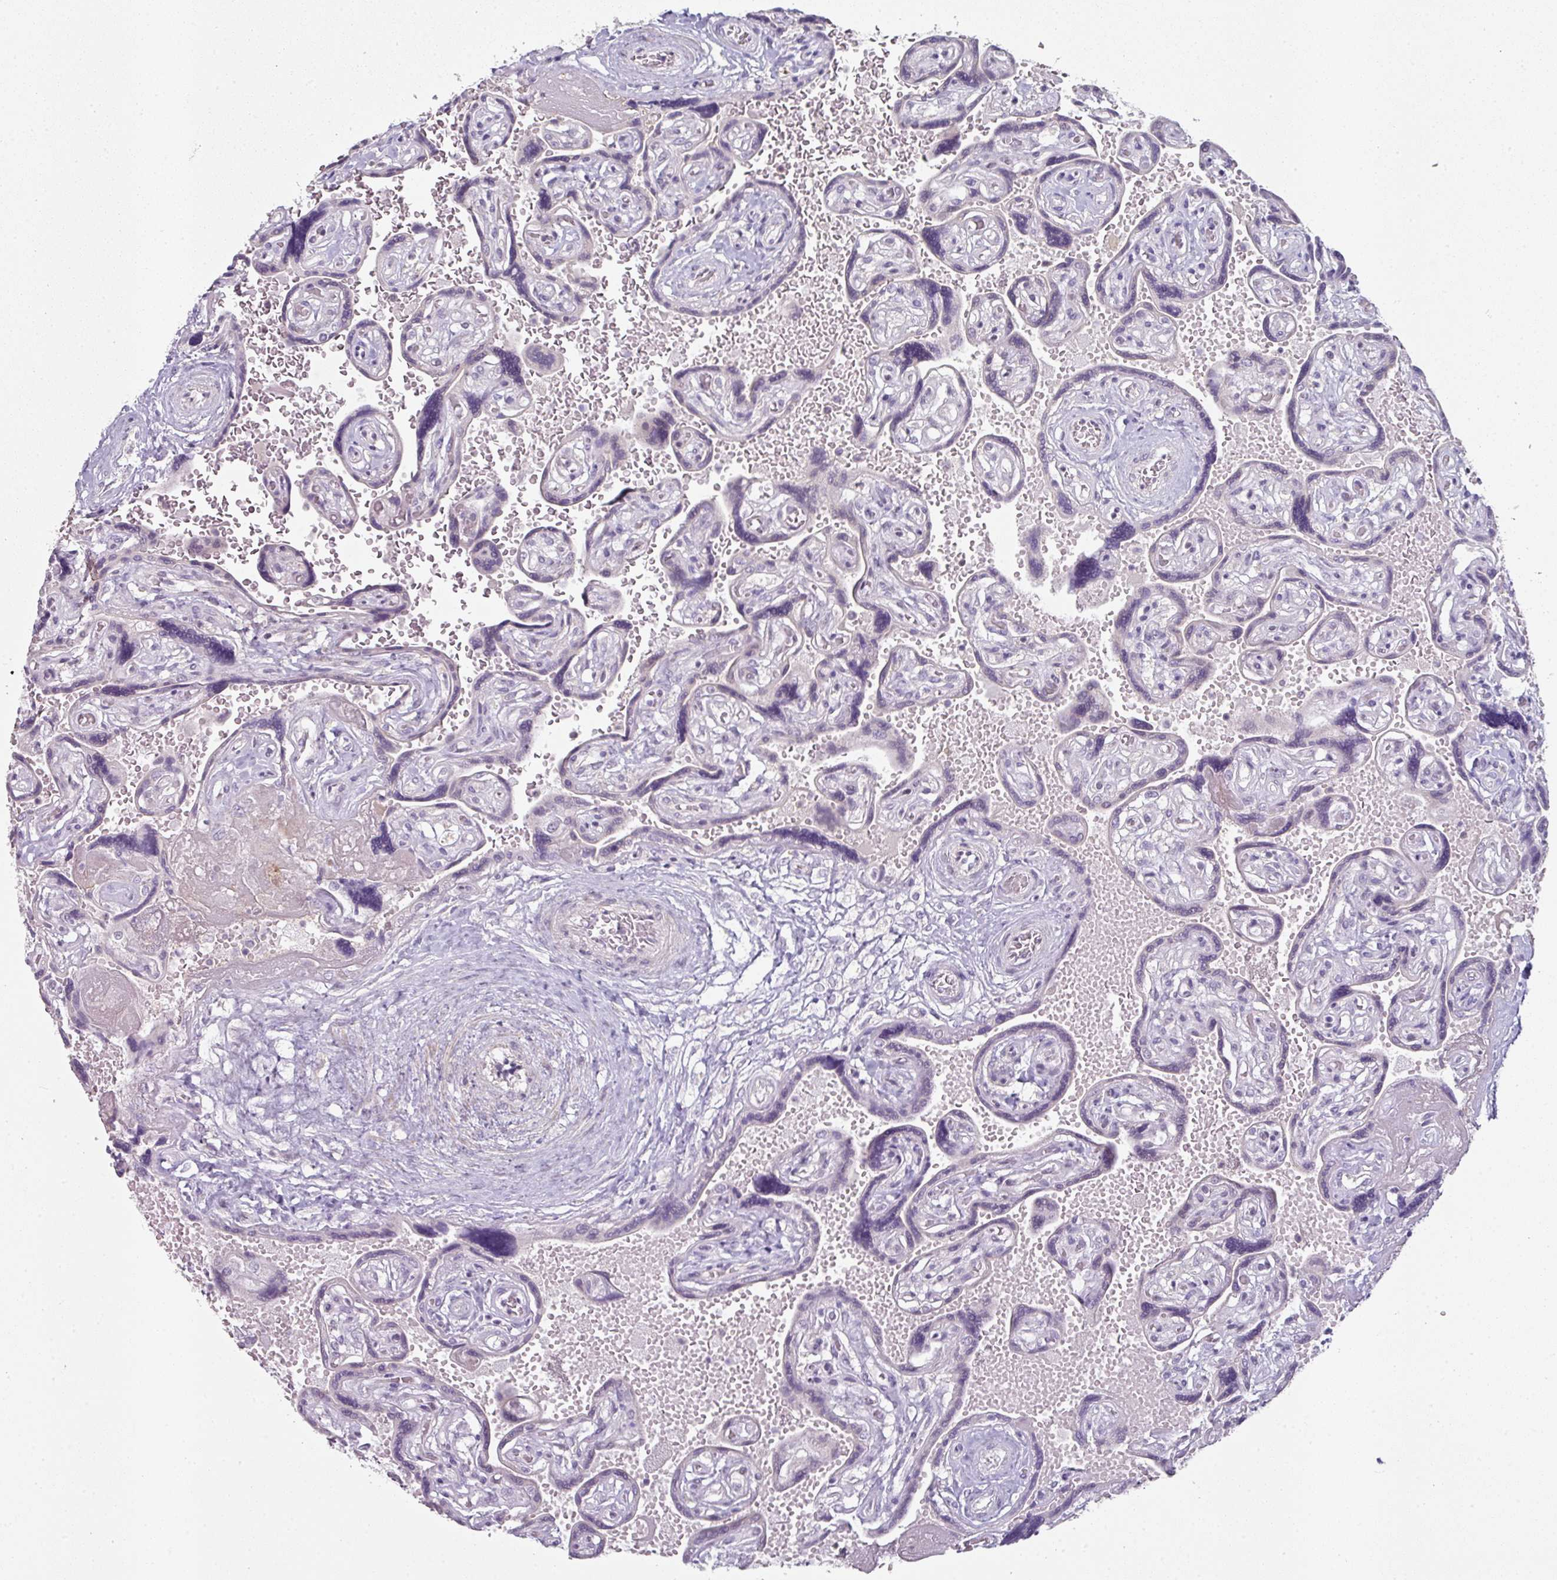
{"staining": {"intensity": "negative", "quantity": "none", "location": "none"}, "tissue": "placenta", "cell_type": "Trophoblastic cells", "image_type": "normal", "snomed": [{"axis": "morphology", "description": "Normal tissue, NOS"}, {"axis": "topography", "description": "Placenta"}], "caption": "Protein analysis of normal placenta demonstrates no significant positivity in trophoblastic cells.", "gene": "FHAD1", "patient": {"sex": "female", "age": 32}}